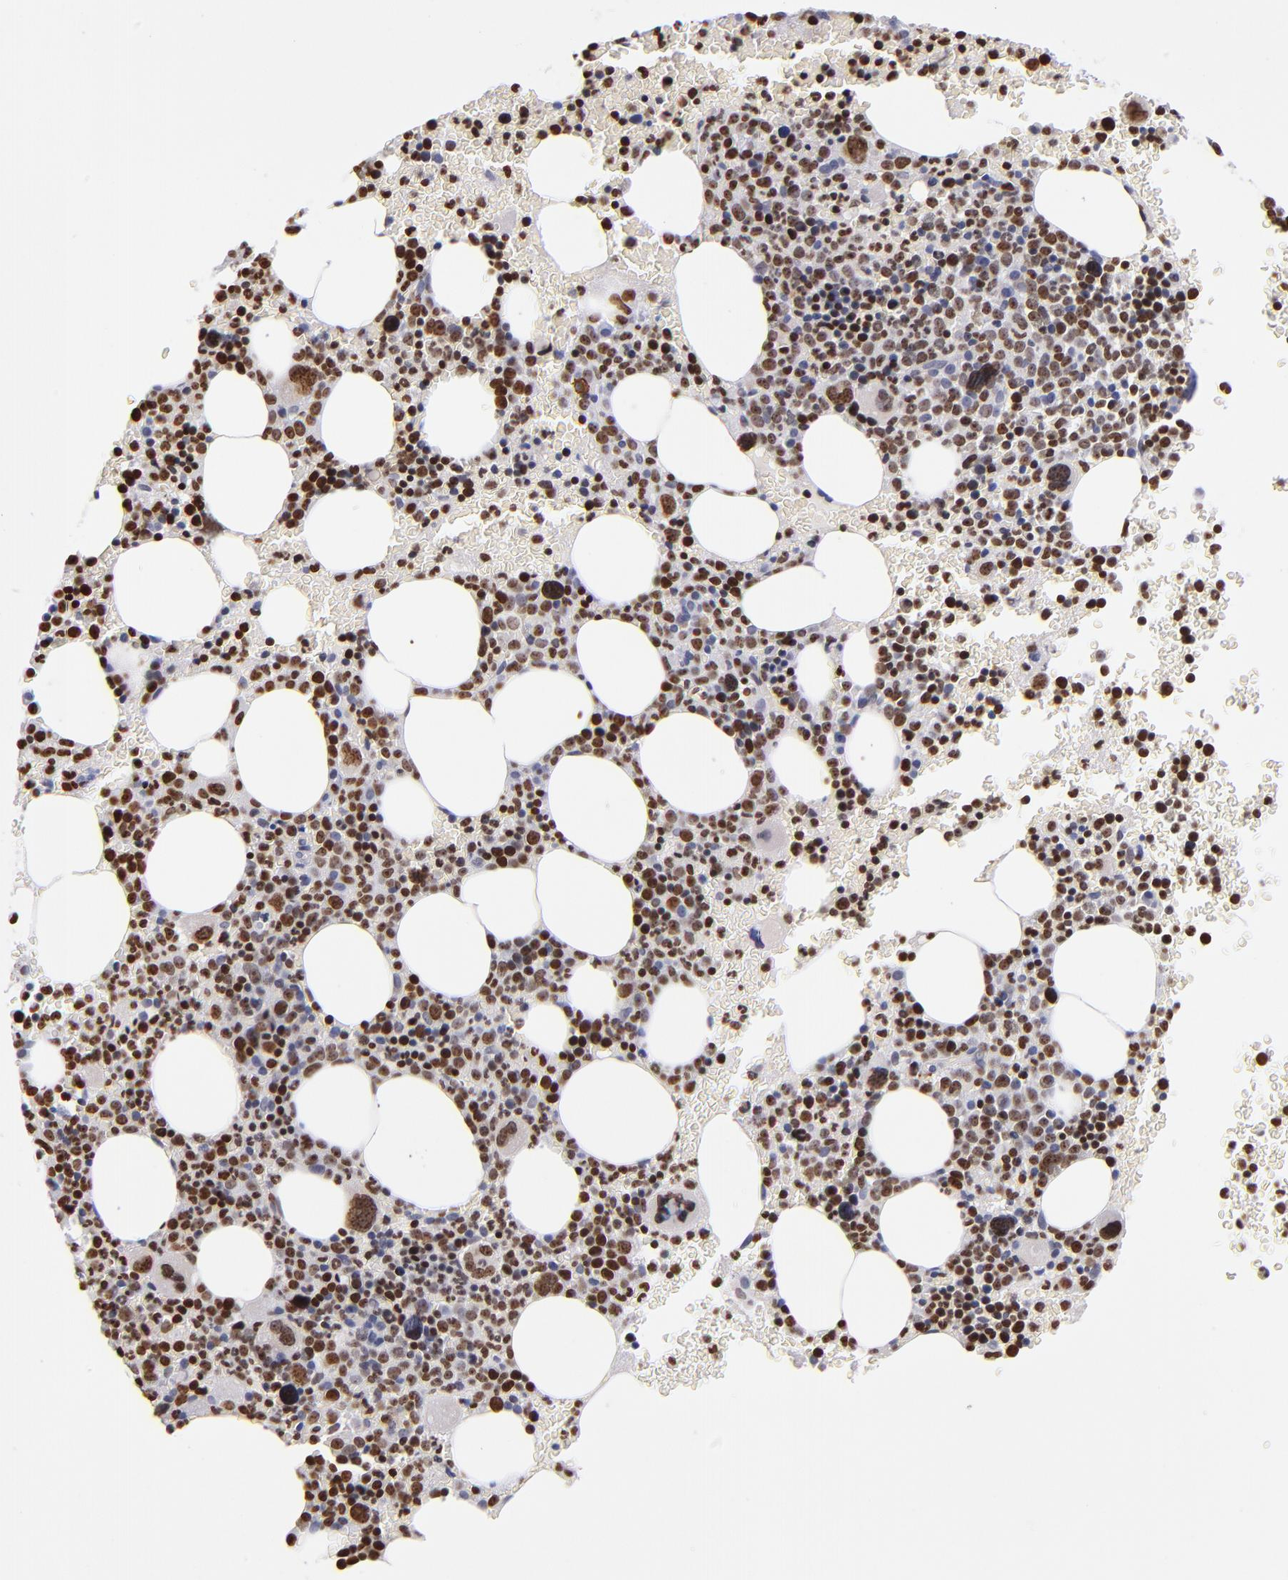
{"staining": {"intensity": "strong", "quantity": ">75%", "location": "nuclear"}, "tissue": "bone marrow", "cell_type": "Hematopoietic cells", "image_type": "normal", "snomed": [{"axis": "morphology", "description": "Normal tissue, NOS"}, {"axis": "topography", "description": "Bone marrow"}], "caption": "Immunohistochemistry (IHC) of unremarkable human bone marrow shows high levels of strong nuclear positivity in approximately >75% of hematopoietic cells.", "gene": "CDKL5", "patient": {"sex": "male", "age": 68}}